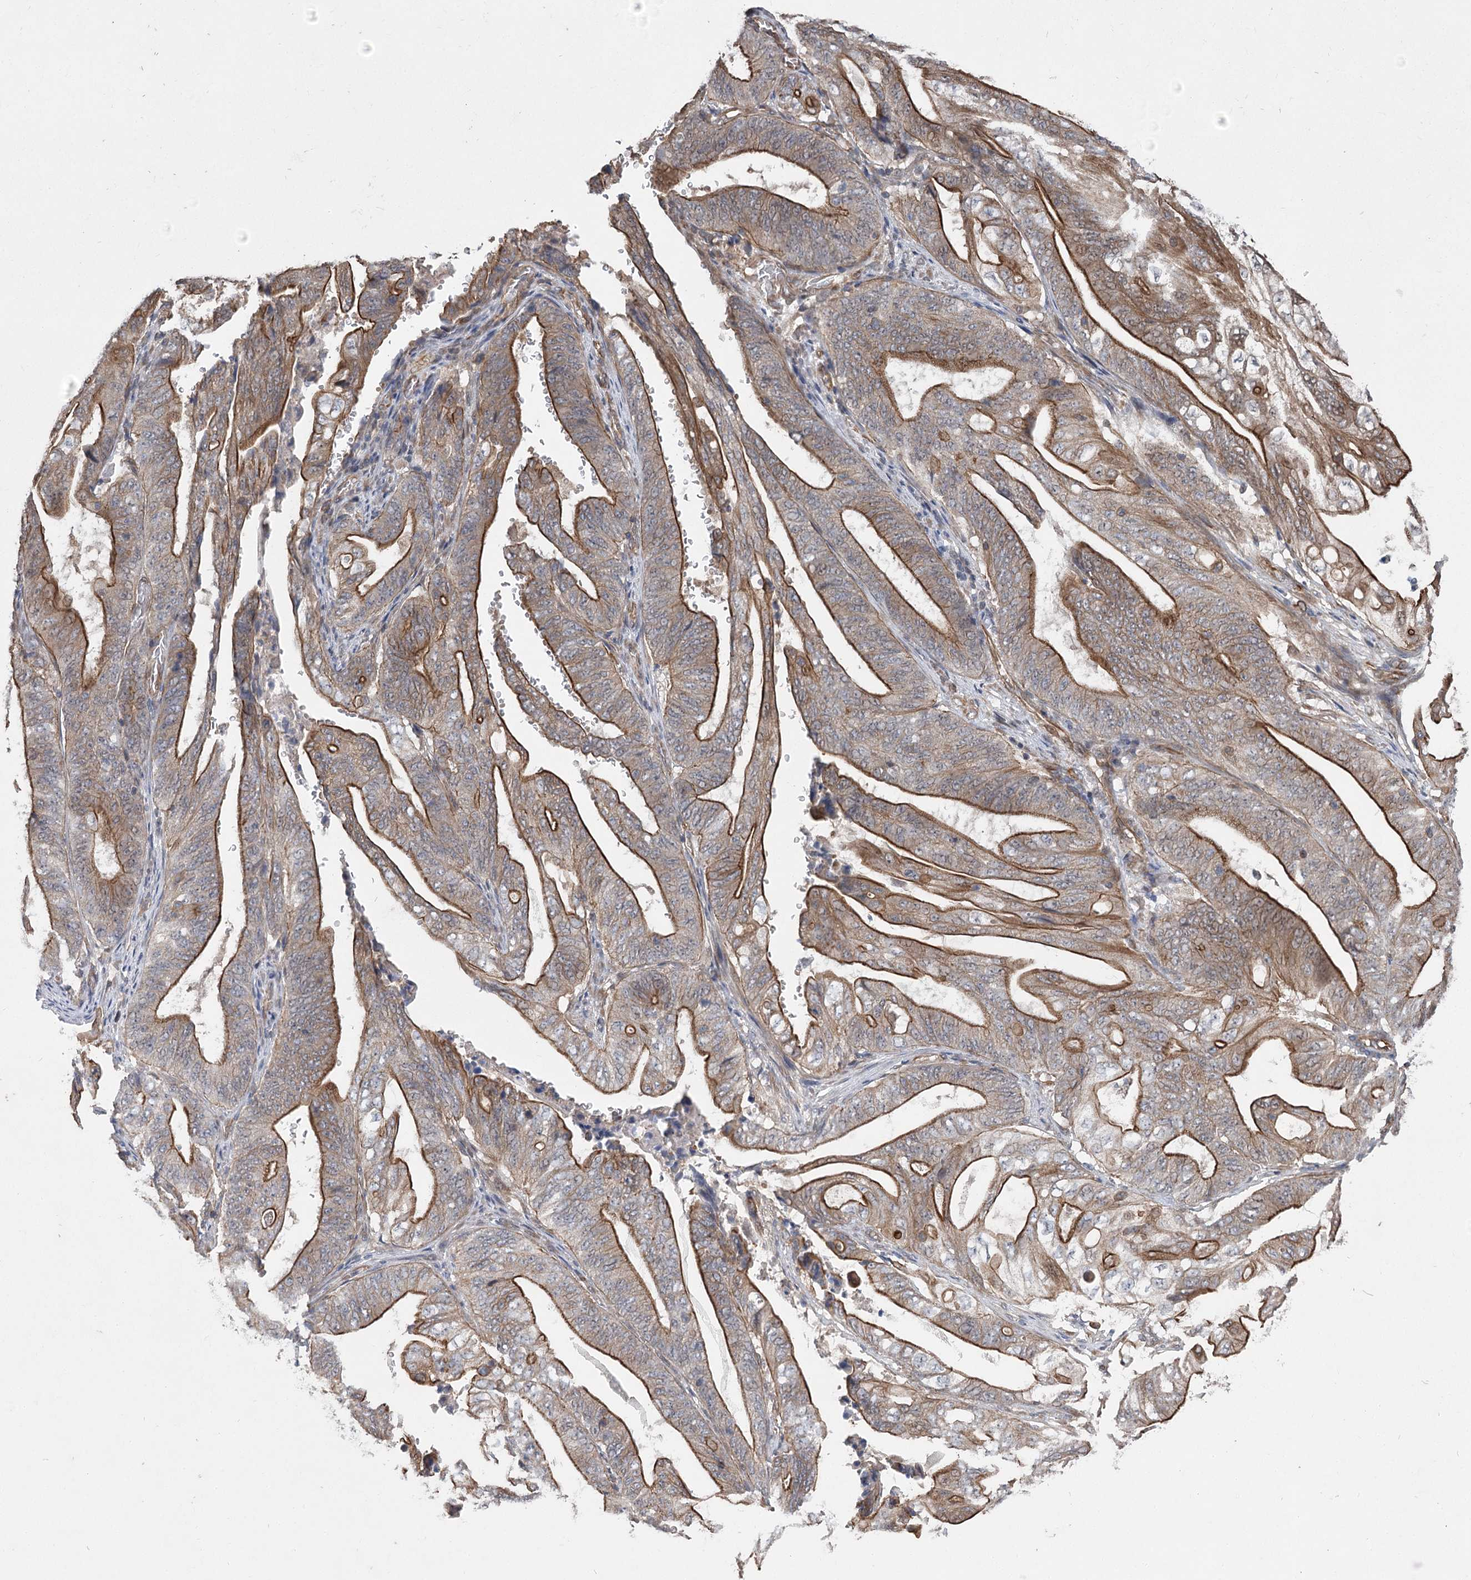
{"staining": {"intensity": "strong", "quantity": ">75%", "location": "cytoplasmic/membranous"}, "tissue": "stomach cancer", "cell_type": "Tumor cells", "image_type": "cancer", "snomed": [{"axis": "morphology", "description": "Adenocarcinoma, NOS"}, {"axis": "topography", "description": "Stomach"}], "caption": "DAB immunohistochemical staining of stomach adenocarcinoma exhibits strong cytoplasmic/membranous protein expression in about >75% of tumor cells.", "gene": "RWDD4", "patient": {"sex": "female", "age": 73}}